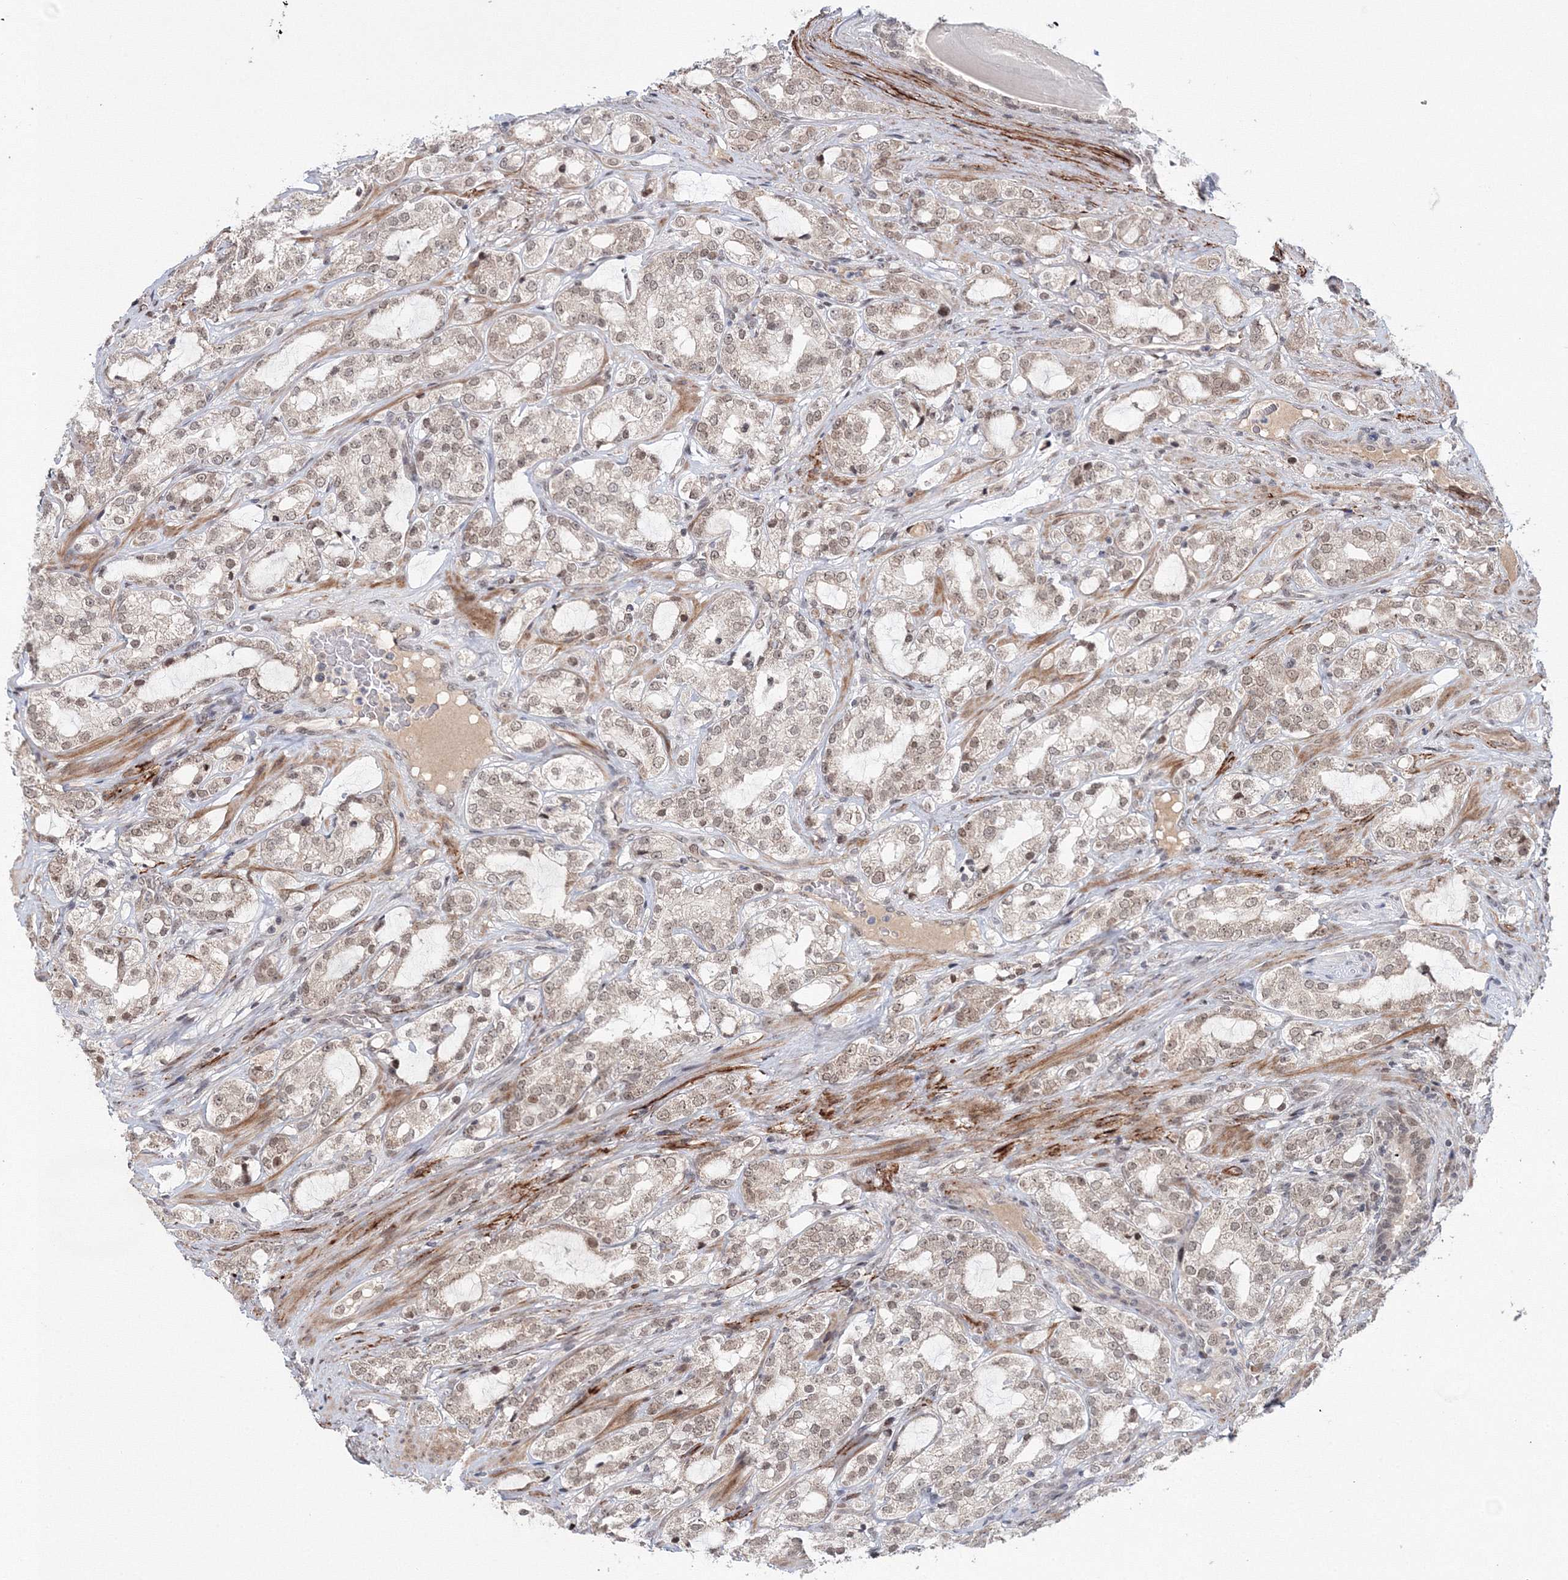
{"staining": {"intensity": "weak", "quantity": "25%-75%", "location": "nuclear"}, "tissue": "prostate cancer", "cell_type": "Tumor cells", "image_type": "cancer", "snomed": [{"axis": "morphology", "description": "Adenocarcinoma, High grade"}, {"axis": "topography", "description": "Prostate"}], "caption": "Protein staining shows weak nuclear expression in approximately 25%-75% of tumor cells in adenocarcinoma (high-grade) (prostate). The staining was performed using DAB to visualize the protein expression in brown, while the nuclei were stained in blue with hematoxylin (Magnification: 20x).", "gene": "NOA1", "patient": {"sex": "male", "age": 64}}